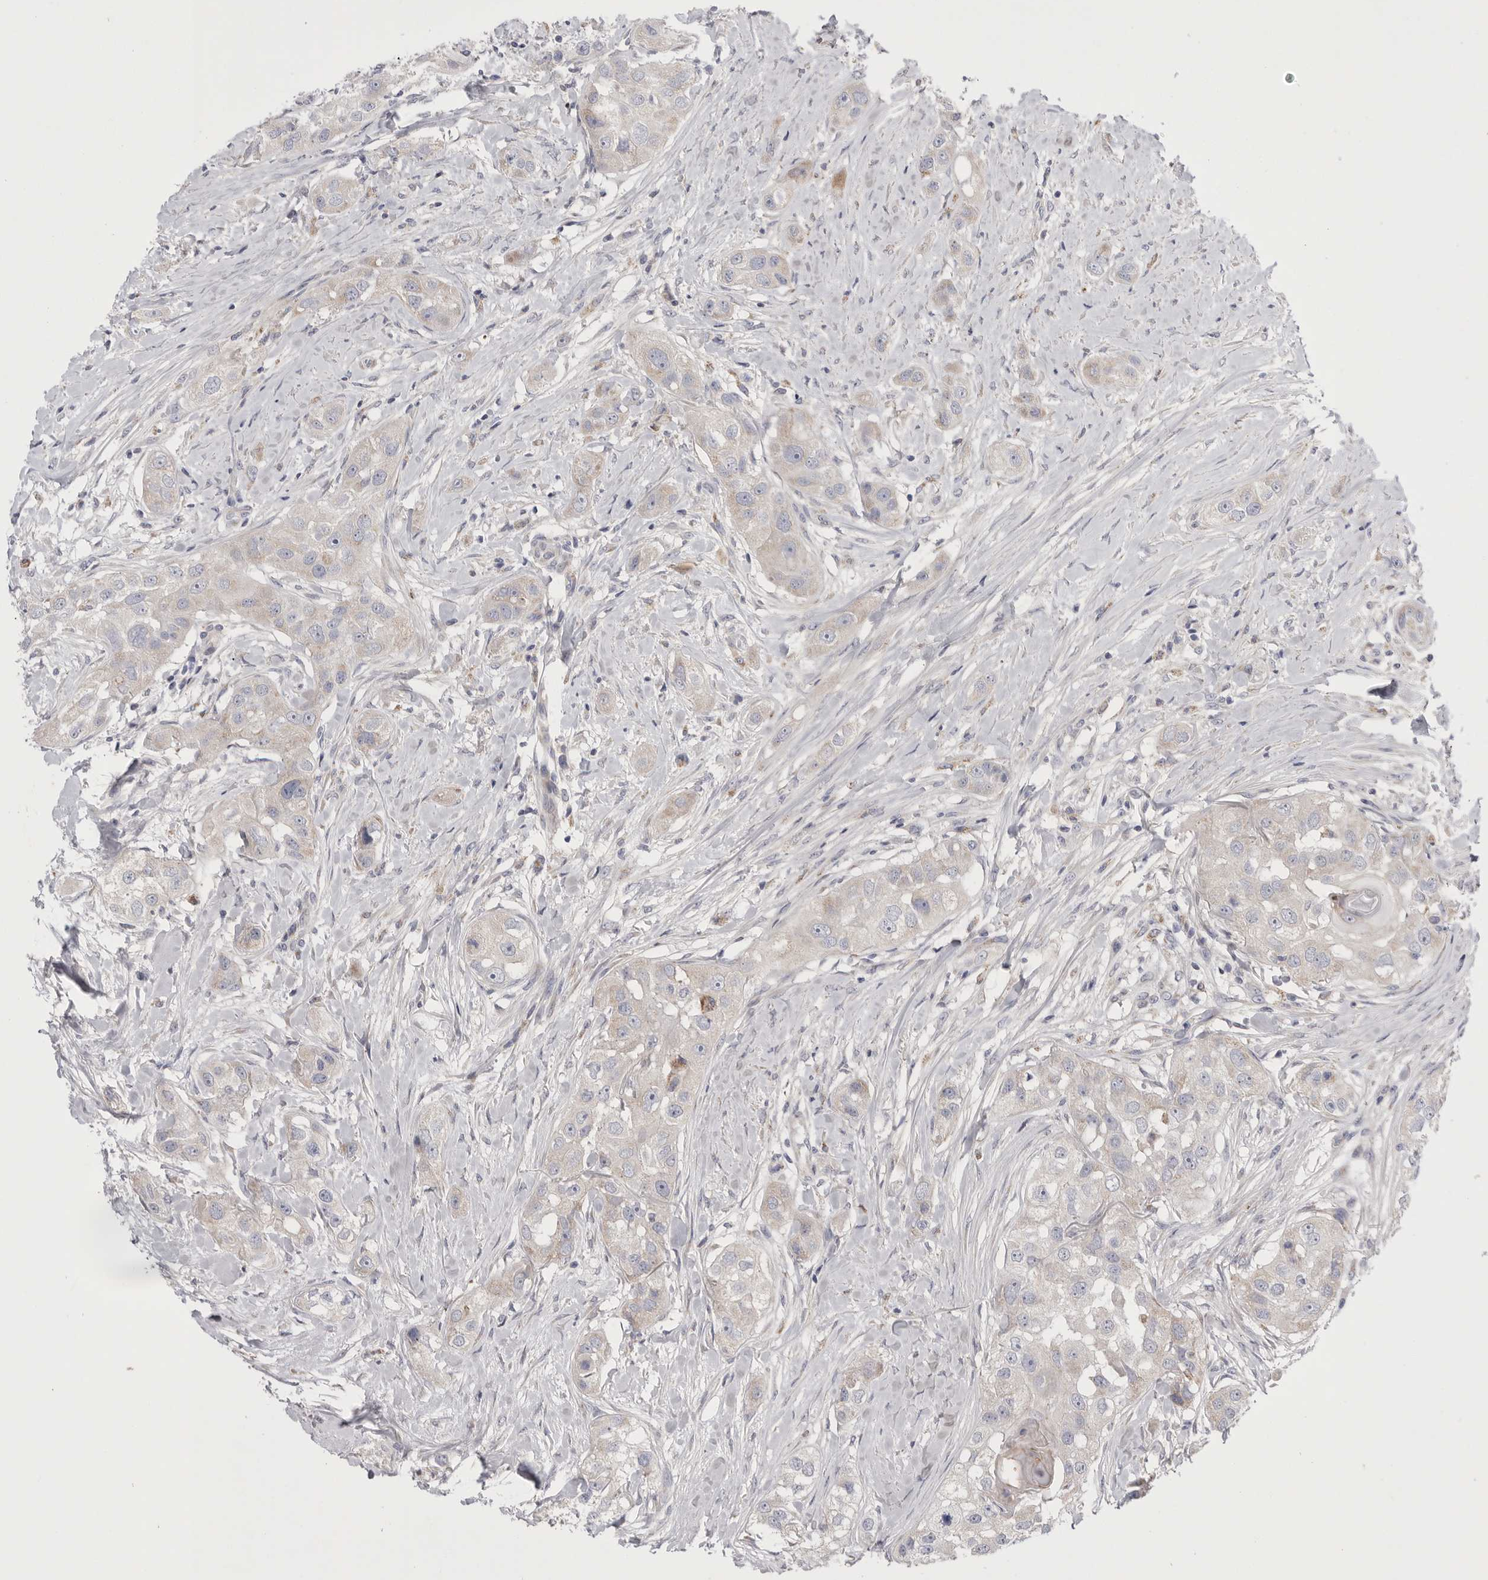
{"staining": {"intensity": "weak", "quantity": "<25%", "location": "cytoplasmic/membranous"}, "tissue": "head and neck cancer", "cell_type": "Tumor cells", "image_type": "cancer", "snomed": [{"axis": "morphology", "description": "Normal tissue, NOS"}, {"axis": "morphology", "description": "Squamous cell carcinoma, NOS"}, {"axis": "topography", "description": "Skeletal muscle"}, {"axis": "topography", "description": "Head-Neck"}], "caption": "Immunohistochemistry histopathology image of squamous cell carcinoma (head and neck) stained for a protein (brown), which reveals no staining in tumor cells.", "gene": "CCDC126", "patient": {"sex": "male", "age": 51}}